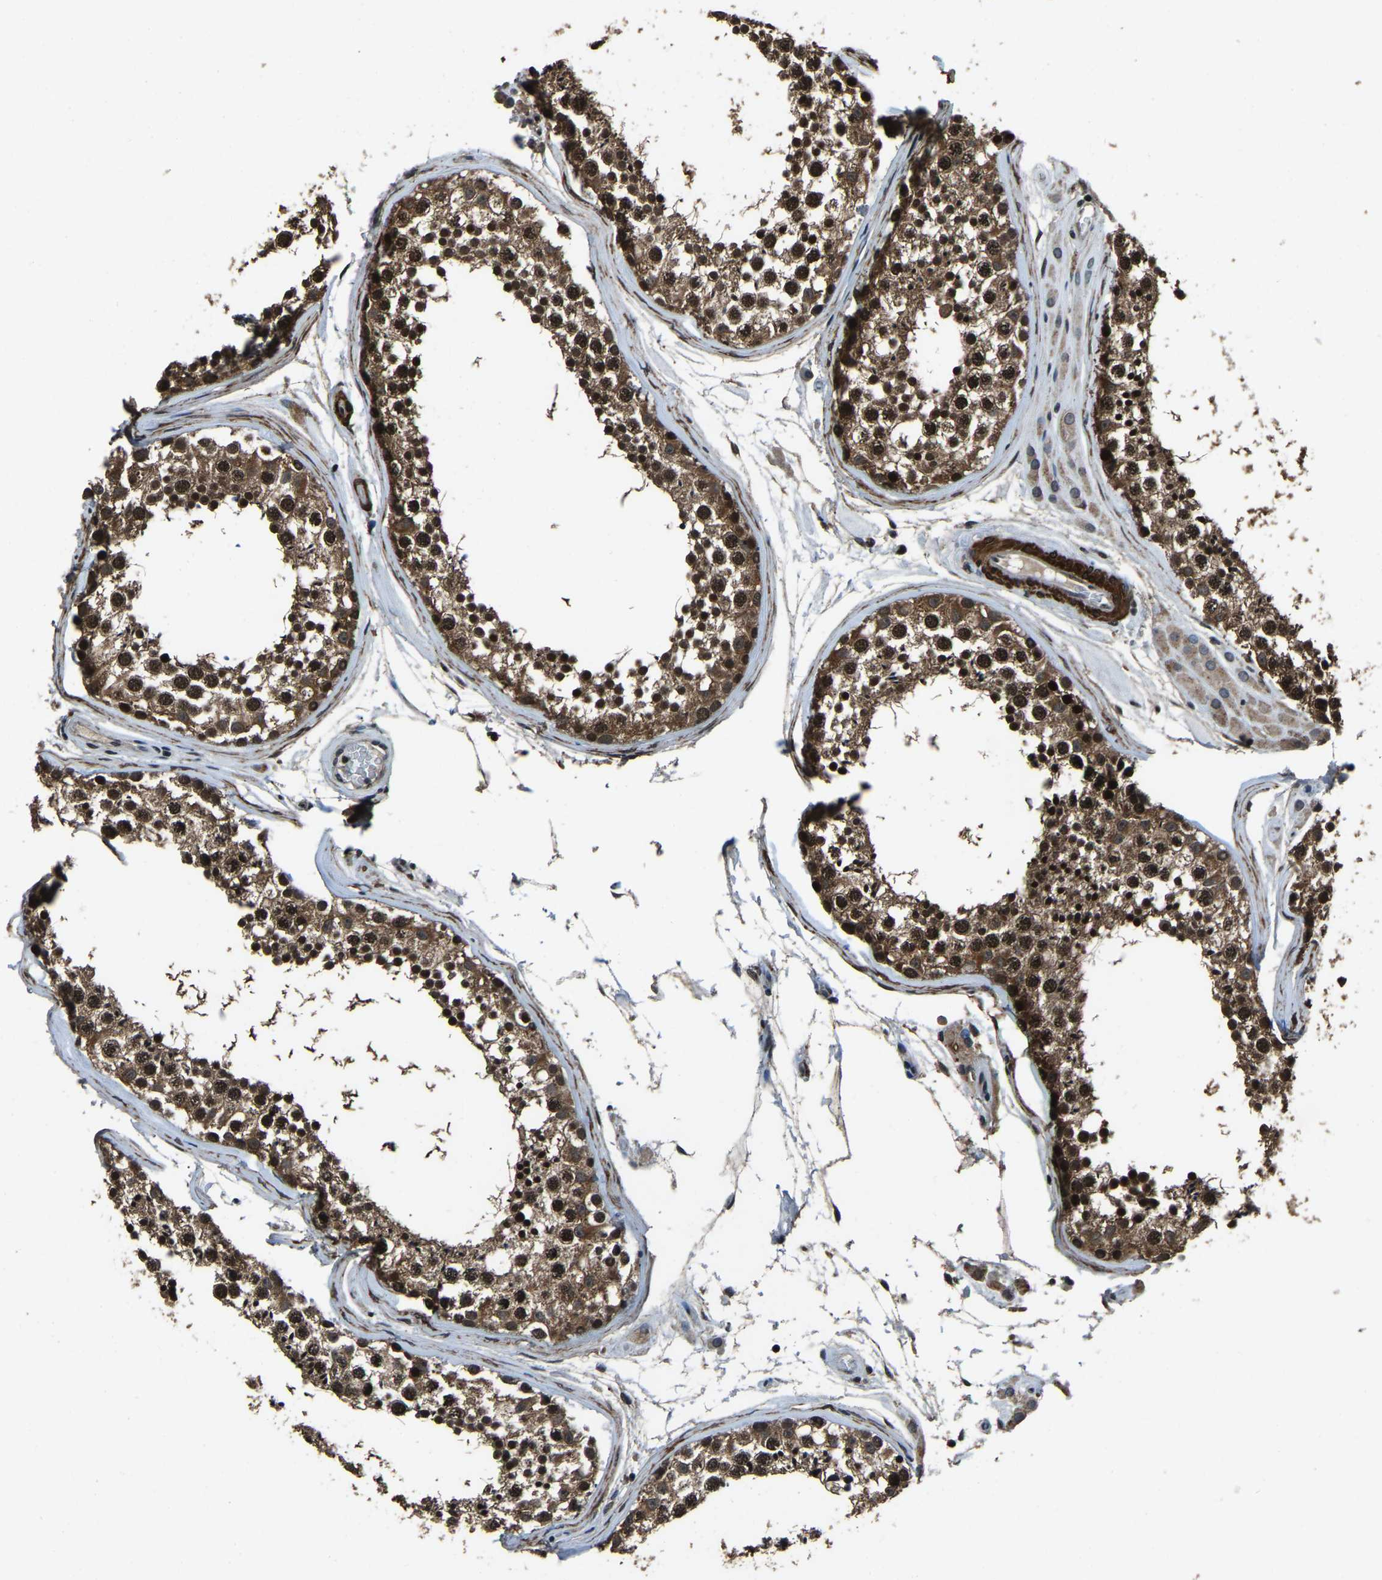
{"staining": {"intensity": "strong", "quantity": ">75%", "location": "cytoplasmic/membranous,nuclear"}, "tissue": "testis", "cell_type": "Cells in seminiferous ducts", "image_type": "normal", "snomed": [{"axis": "morphology", "description": "Normal tissue, NOS"}, {"axis": "topography", "description": "Testis"}], "caption": "A micrograph of human testis stained for a protein displays strong cytoplasmic/membranous,nuclear brown staining in cells in seminiferous ducts. (Stains: DAB (3,3'-diaminobenzidine) in brown, nuclei in blue, Microscopy: brightfield microscopy at high magnification).", "gene": "ANKIB1", "patient": {"sex": "male", "age": 46}}